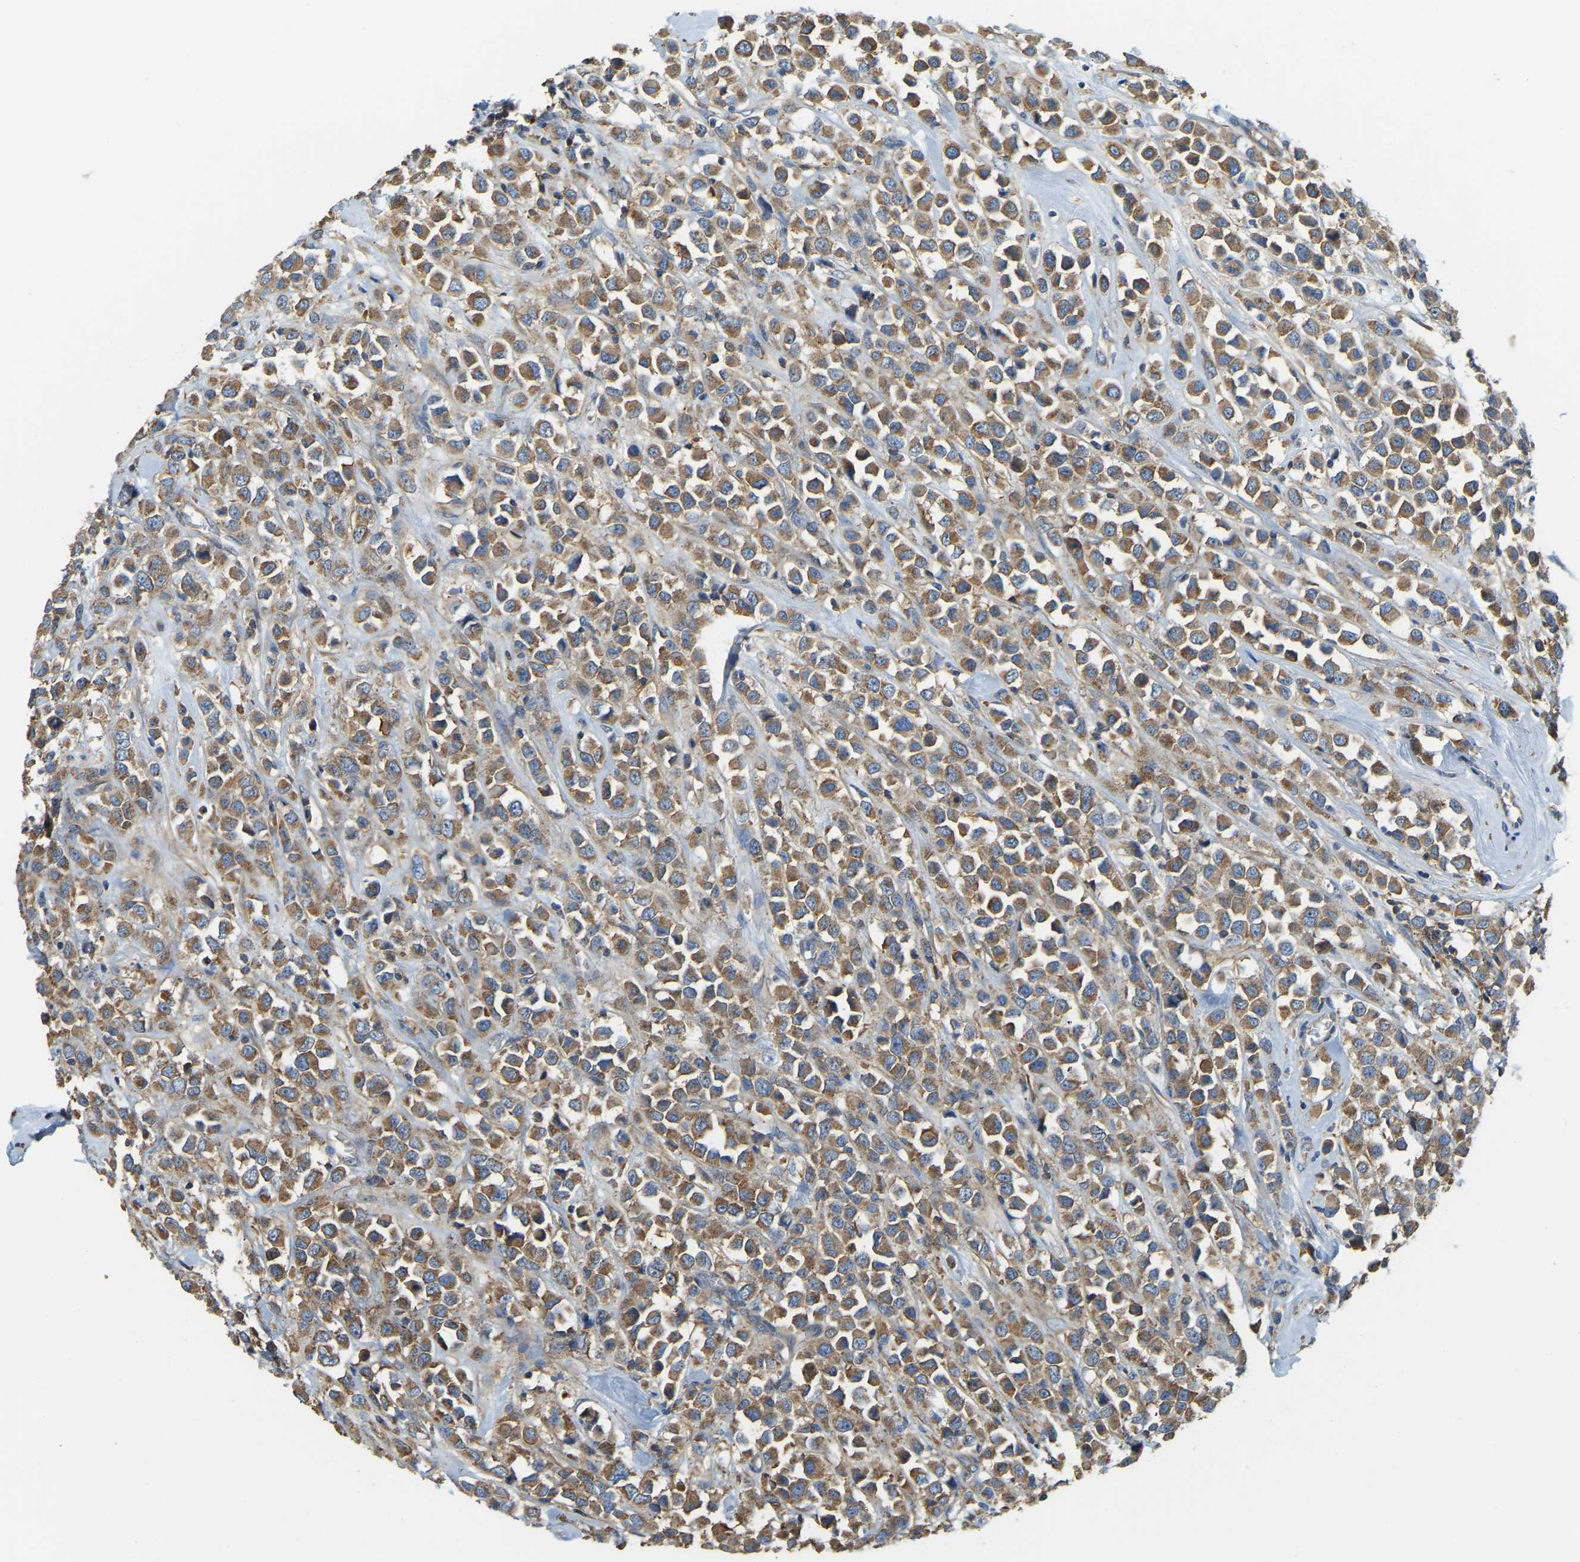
{"staining": {"intensity": "moderate", "quantity": ">75%", "location": "cytoplasmic/membranous"}, "tissue": "breast cancer", "cell_type": "Tumor cells", "image_type": "cancer", "snomed": [{"axis": "morphology", "description": "Duct carcinoma"}, {"axis": "topography", "description": "Breast"}], "caption": "Moderate cytoplasmic/membranous protein expression is identified in approximately >75% of tumor cells in breast invasive ductal carcinoma.", "gene": "AHNAK", "patient": {"sex": "female", "age": 61}}